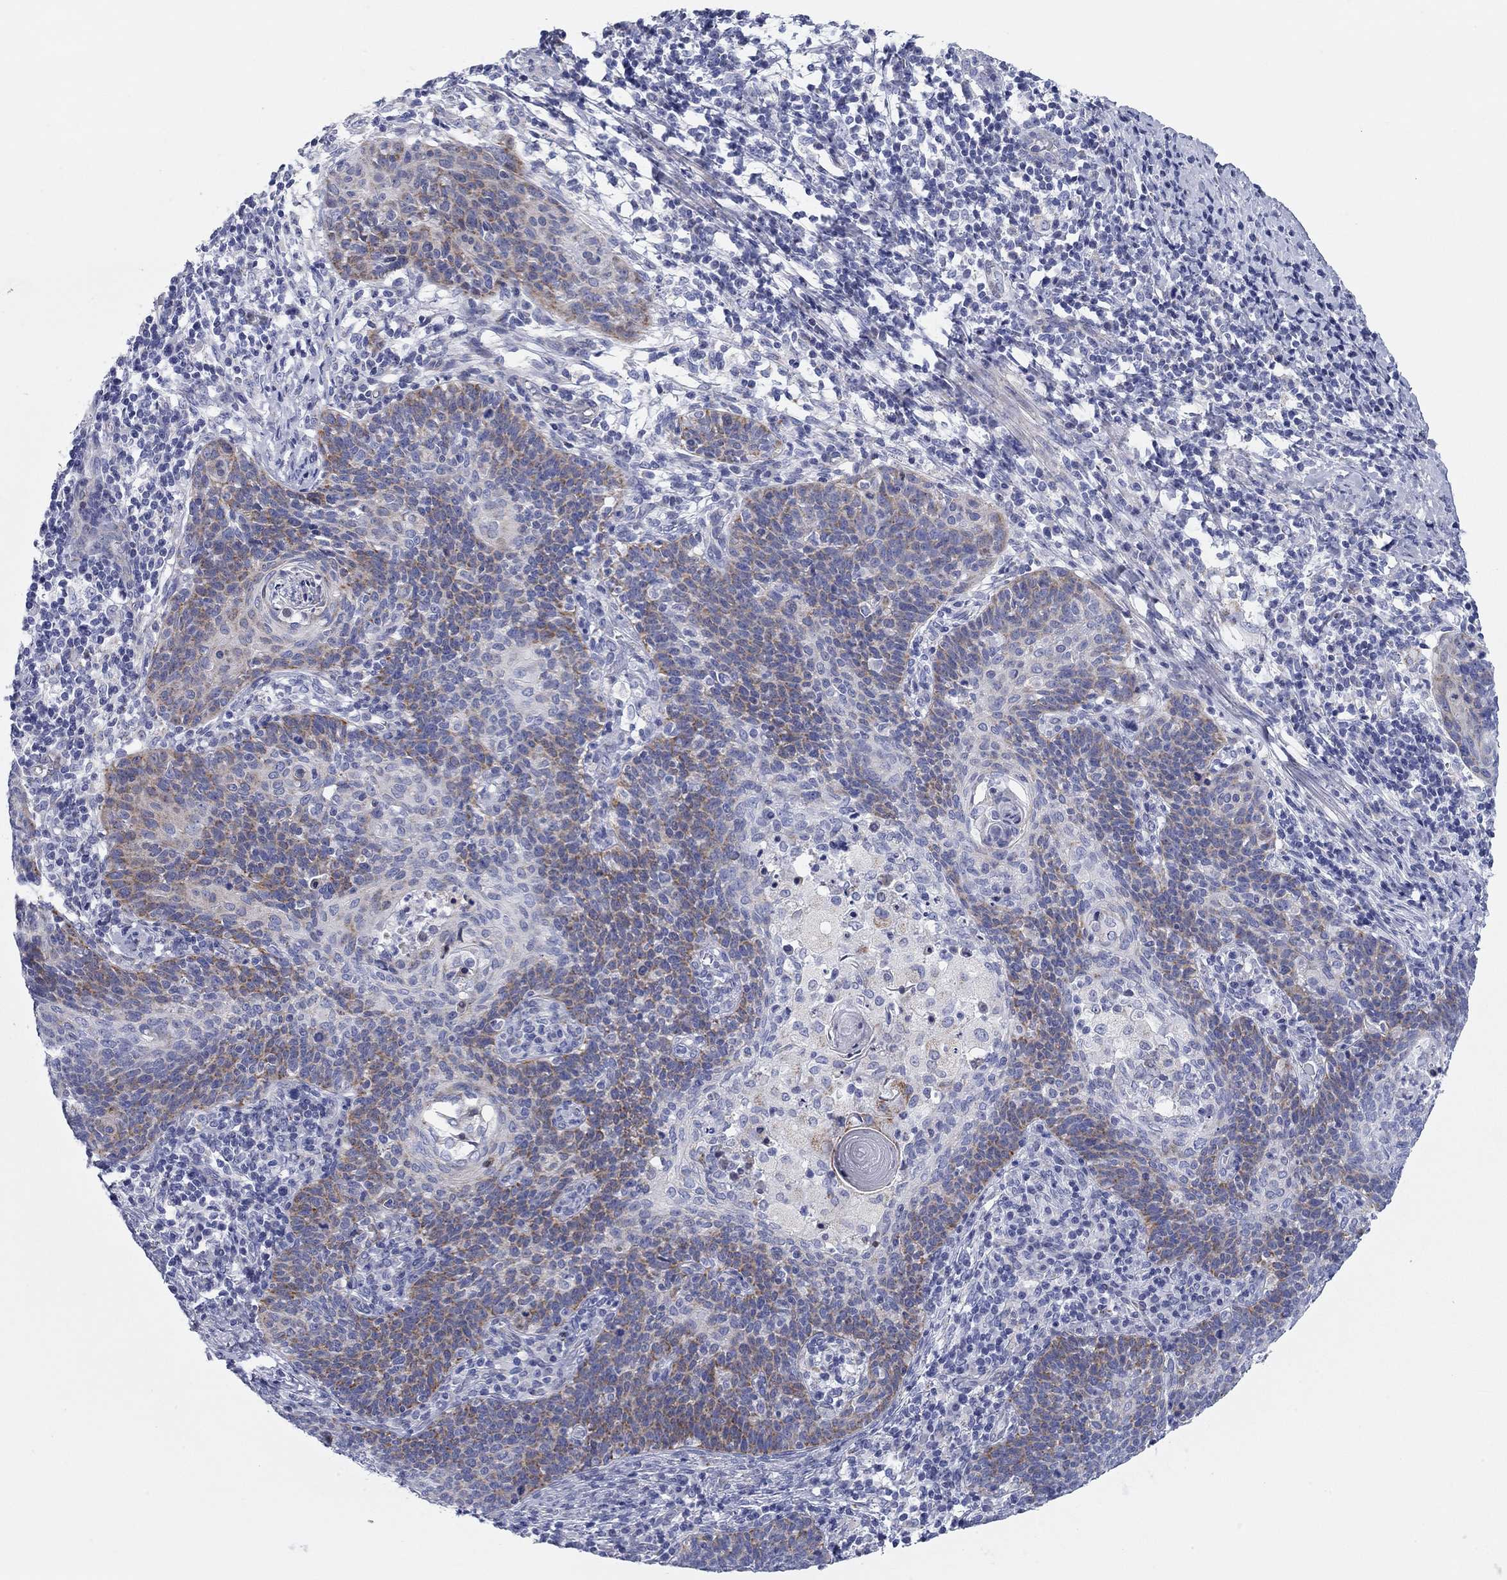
{"staining": {"intensity": "moderate", "quantity": "<25%", "location": "cytoplasmic/membranous"}, "tissue": "cervical cancer", "cell_type": "Tumor cells", "image_type": "cancer", "snomed": [{"axis": "morphology", "description": "Squamous cell carcinoma, NOS"}, {"axis": "topography", "description": "Cervix"}], "caption": "Approximately <25% of tumor cells in human cervical squamous cell carcinoma demonstrate moderate cytoplasmic/membranous protein expression as visualized by brown immunohistochemical staining.", "gene": "CHI3L2", "patient": {"sex": "female", "age": 39}}